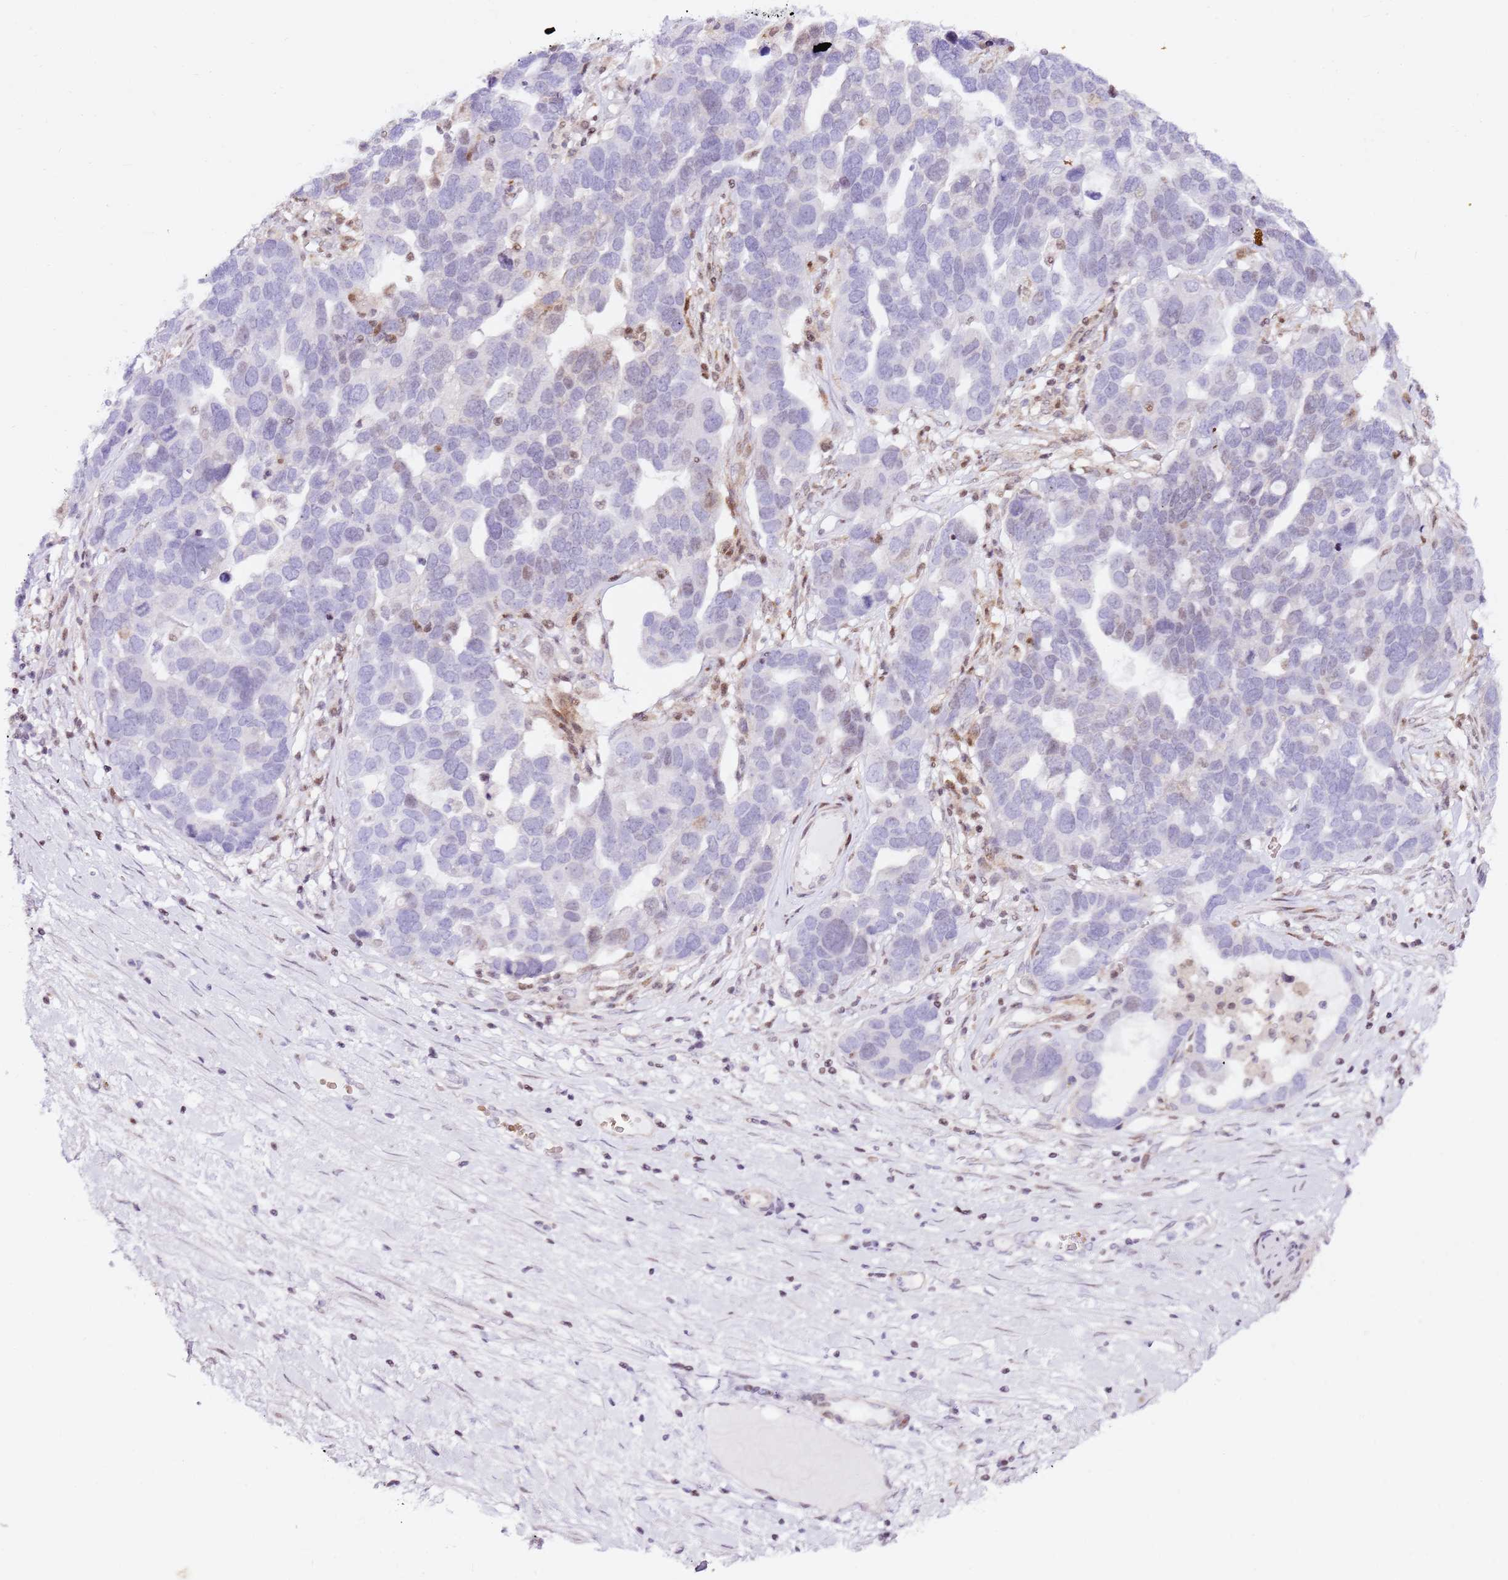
{"staining": {"intensity": "negative", "quantity": "none", "location": "none"}, "tissue": "ovarian cancer", "cell_type": "Tumor cells", "image_type": "cancer", "snomed": [{"axis": "morphology", "description": "Cystadenocarcinoma, serous, NOS"}, {"axis": "topography", "description": "Ovary"}], "caption": "Ovarian cancer was stained to show a protein in brown. There is no significant positivity in tumor cells. (Brightfield microscopy of DAB IHC at high magnification).", "gene": "GBP2", "patient": {"sex": "female", "age": 54}}